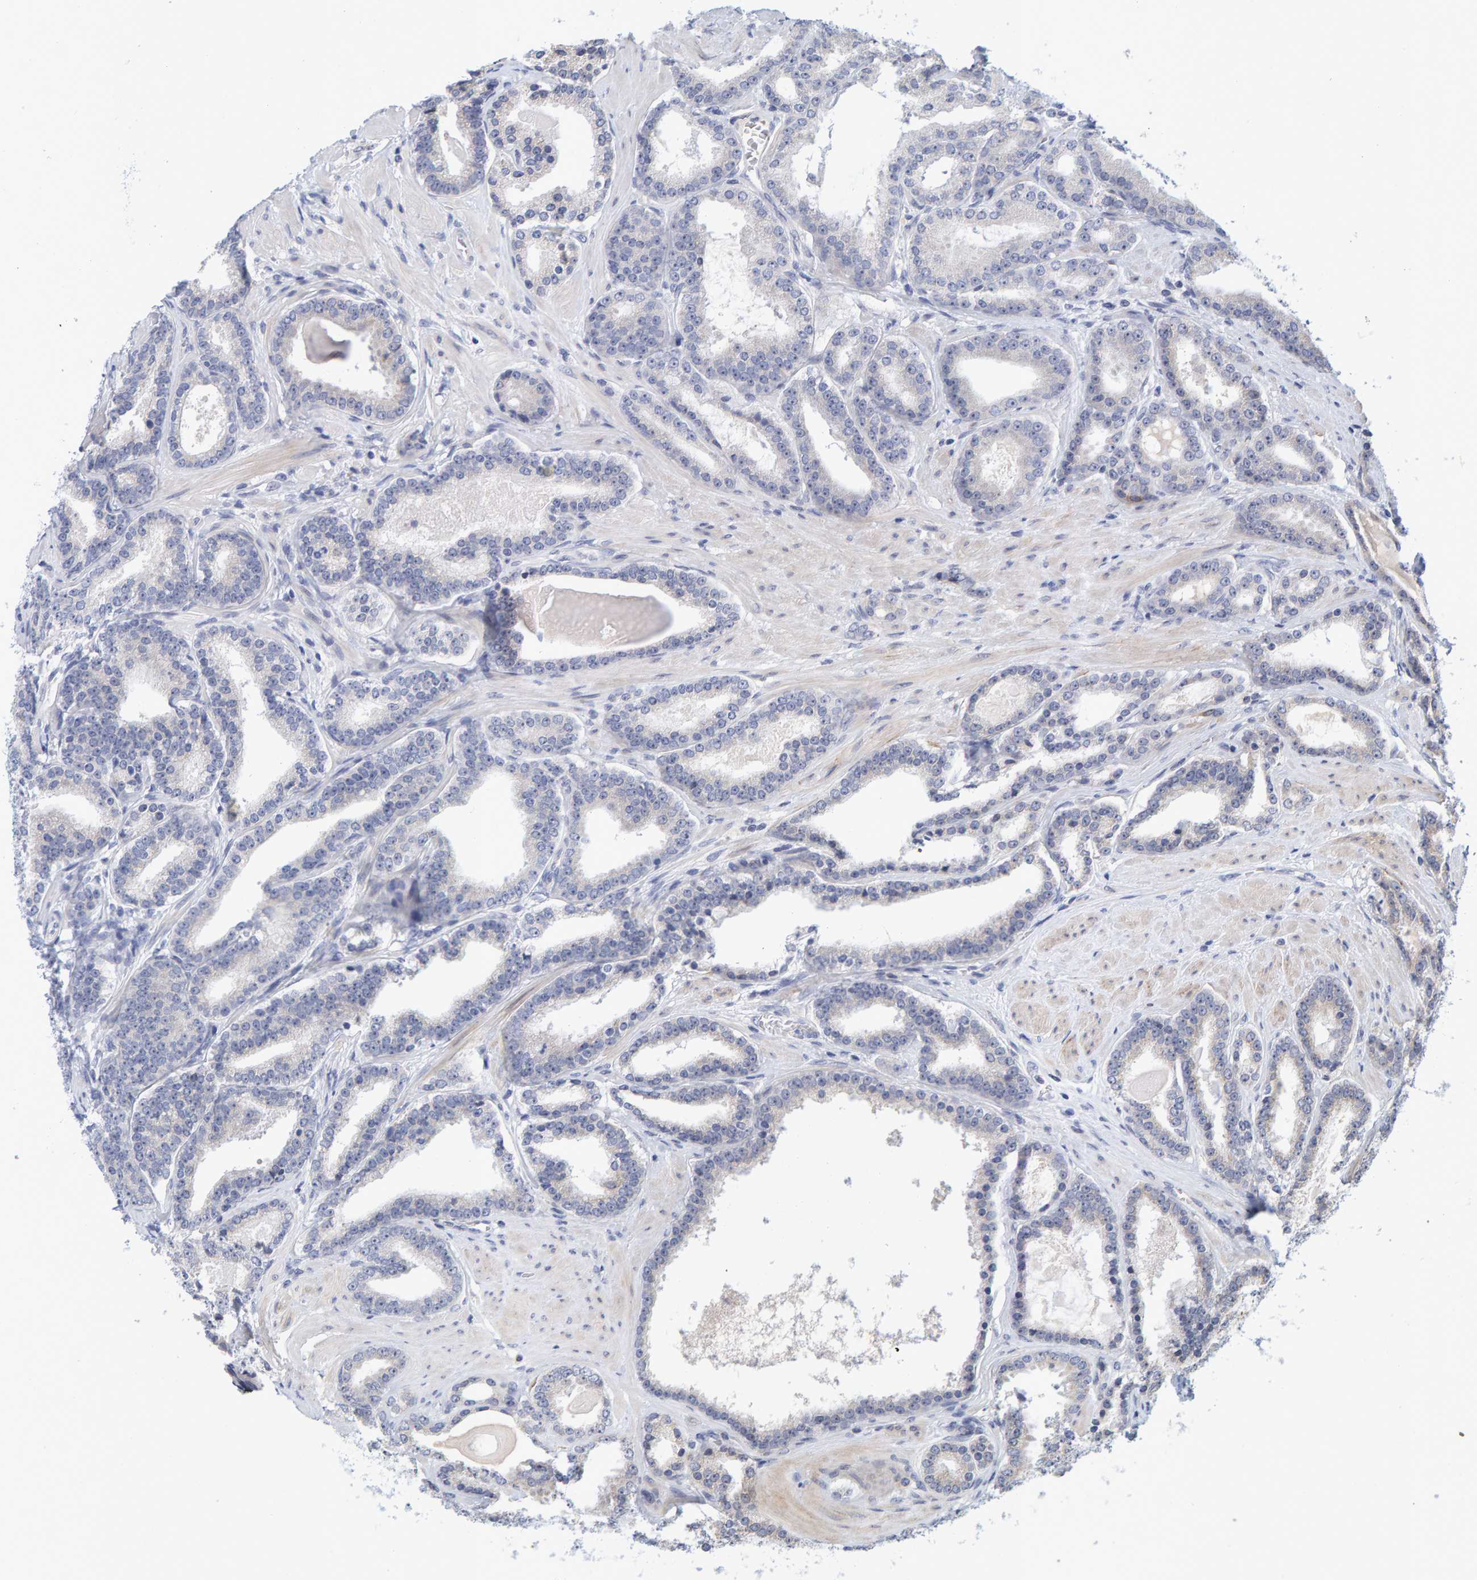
{"staining": {"intensity": "negative", "quantity": "none", "location": "none"}, "tissue": "prostate cancer", "cell_type": "Tumor cells", "image_type": "cancer", "snomed": [{"axis": "morphology", "description": "Adenocarcinoma, High grade"}, {"axis": "topography", "description": "Prostate"}], "caption": "A histopathology image of prostate cancer stained for a protein displays no brown staining in tumor cells.", "gene": "ZNF77", "patient": {"sex": "male", "age": 60}}